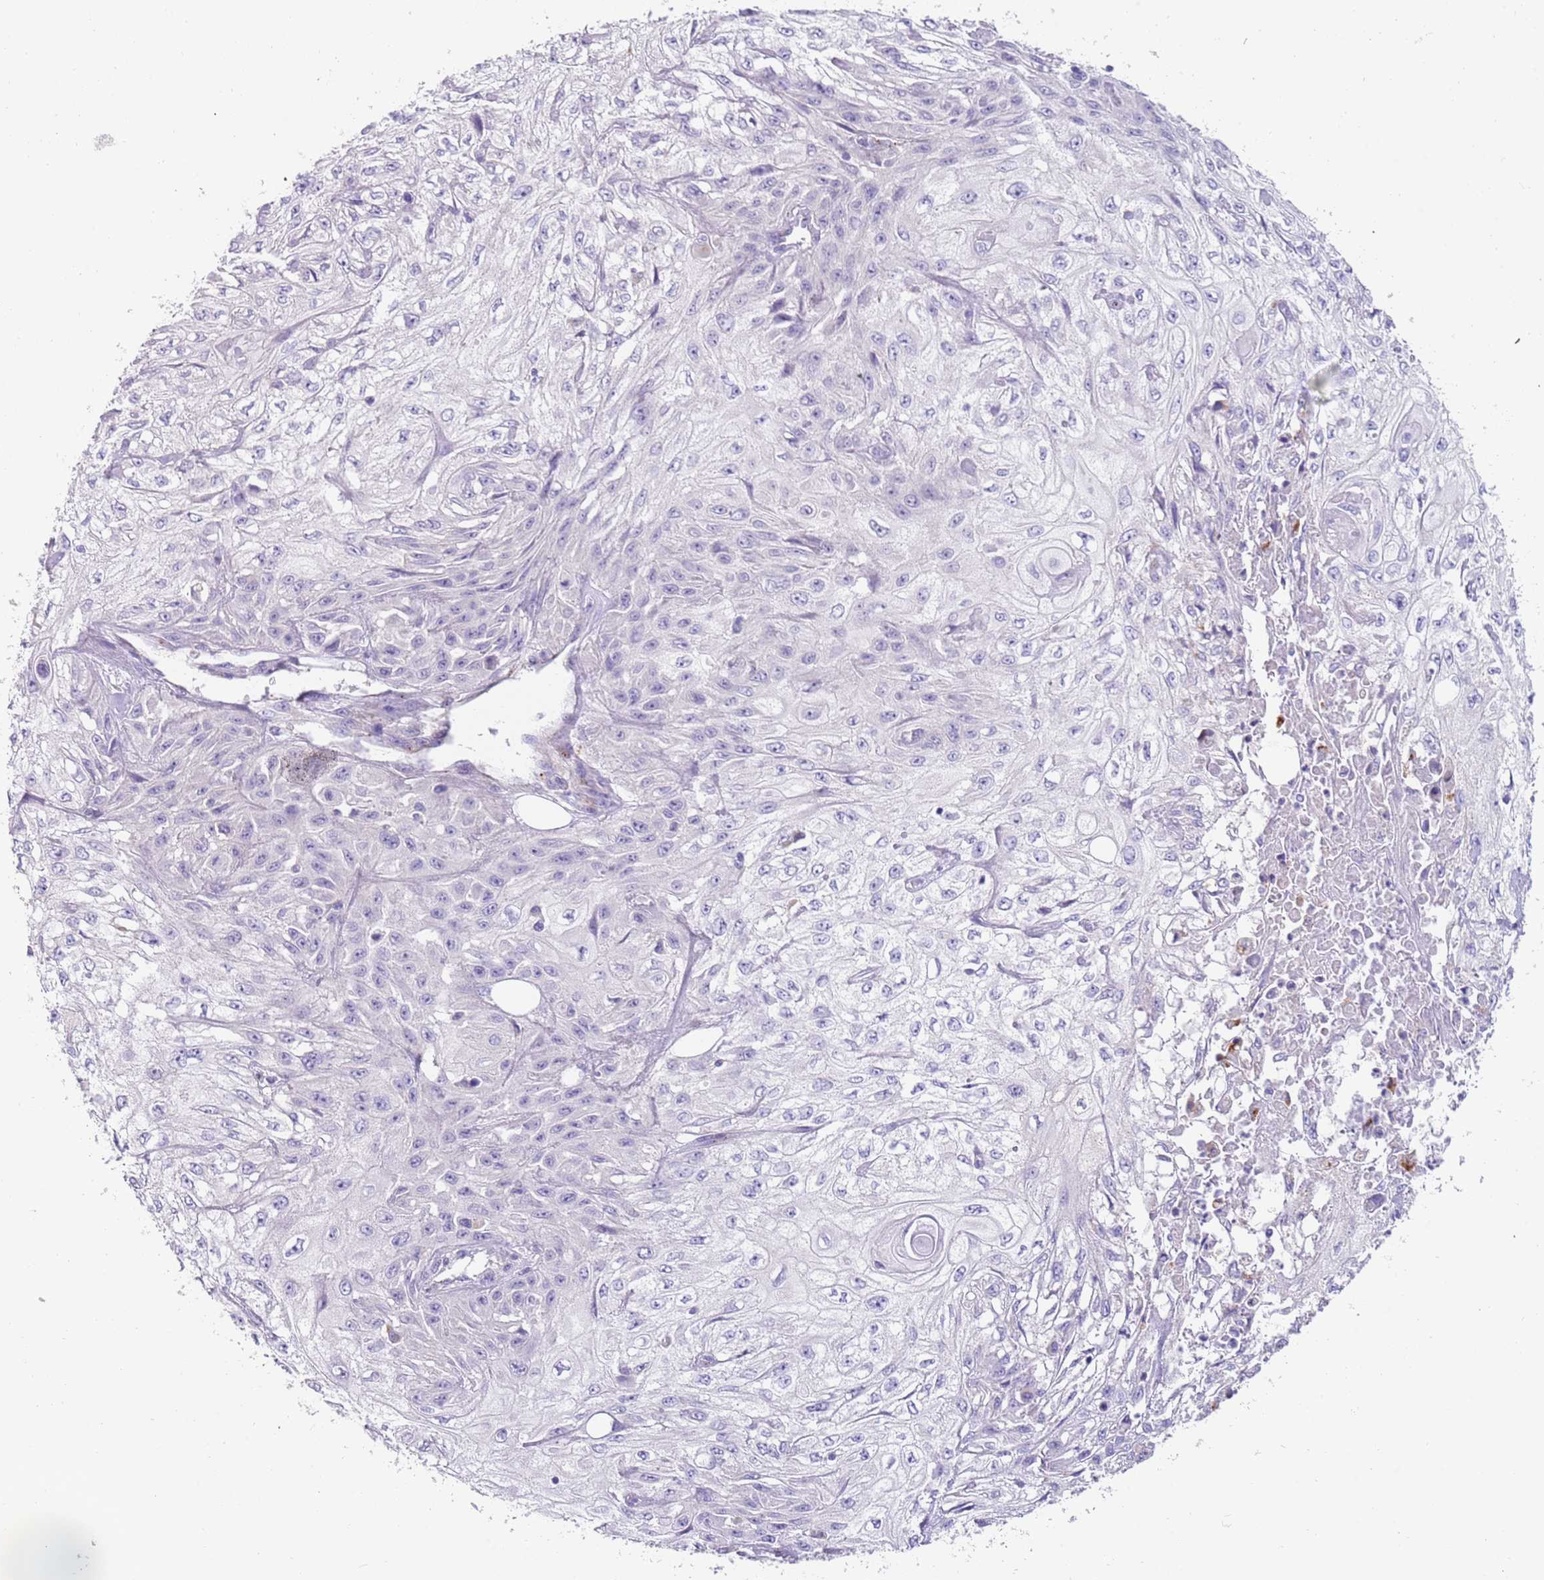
{"staining": {"intensity": "negative", "quantity": "none", "location": "none"}, "tissue": "skin cancer", "cell_type": "Tumor cells", "image_type": "cancer", "snomed": [{"axis": "morphology", "description": "Squamous cell carcinoma, NOS"}, {"axis": "morphology", "description": "Squamous cell carcinoma, metastatic, NOS"}, {"axis": "topography", "description": "Skin"}, {"axis": "topography", "description": "Lymph node"}], "caption": "Tumor cells show no significant expression in skin cancer (squamous cell carcinoma).", "gene": "LRRN3", "patient": {"sex": "male", "age": 75}}